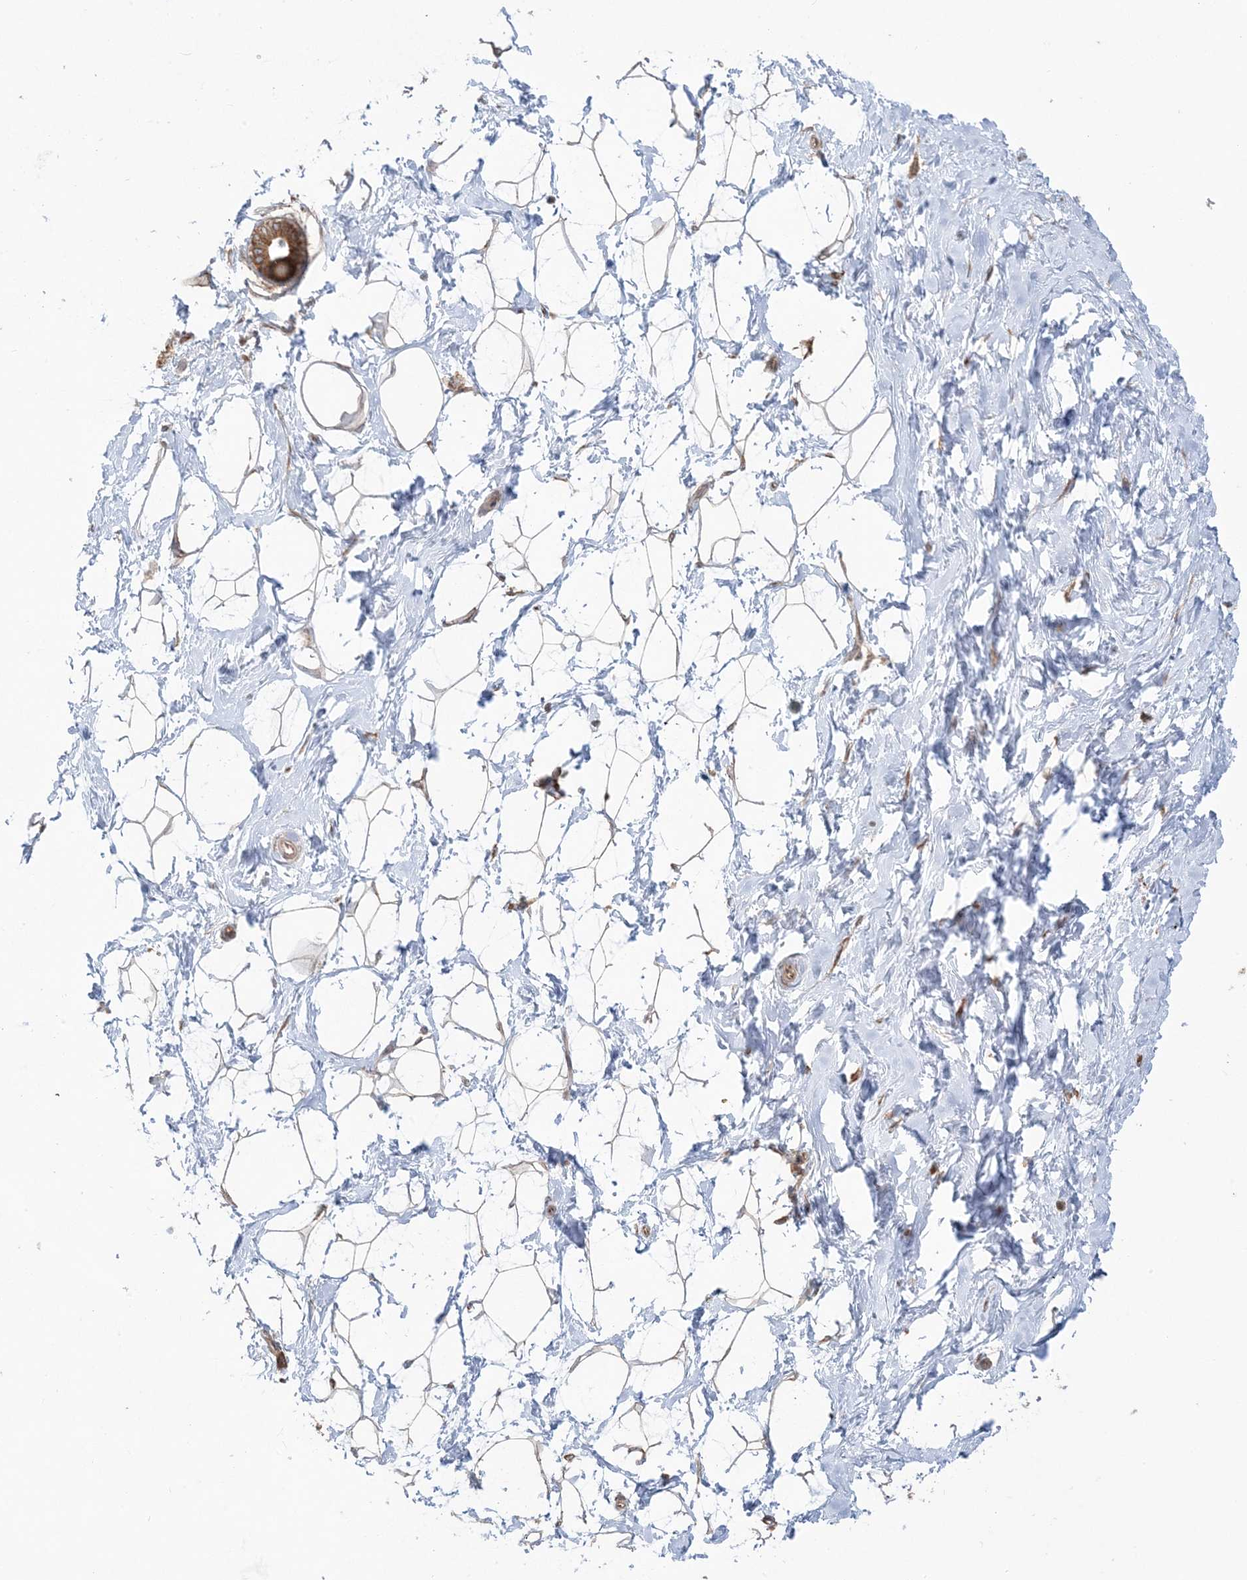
{"staining": {"intensity": "weak", "quantity": "<25%", "location": "cytoplasmic/membranous"}, "tissue": "breast", "cell_type": "Adipocytes", "image_type": "normal", "snomed": [{"axis": "morphology", "description": "Normal tissue, NOS"}, {"axis": "morphology", "description": "Adenoma, NOS"}, {"axis": "topography", "description": "Breast"}], "caption": "IHC micrograph of unremarkable breast: human breast stained with DAB reveals no significant protein expression in adipocytes.", "gene": "UBXN4", "patient": {"sex": "female", "age": 23}}